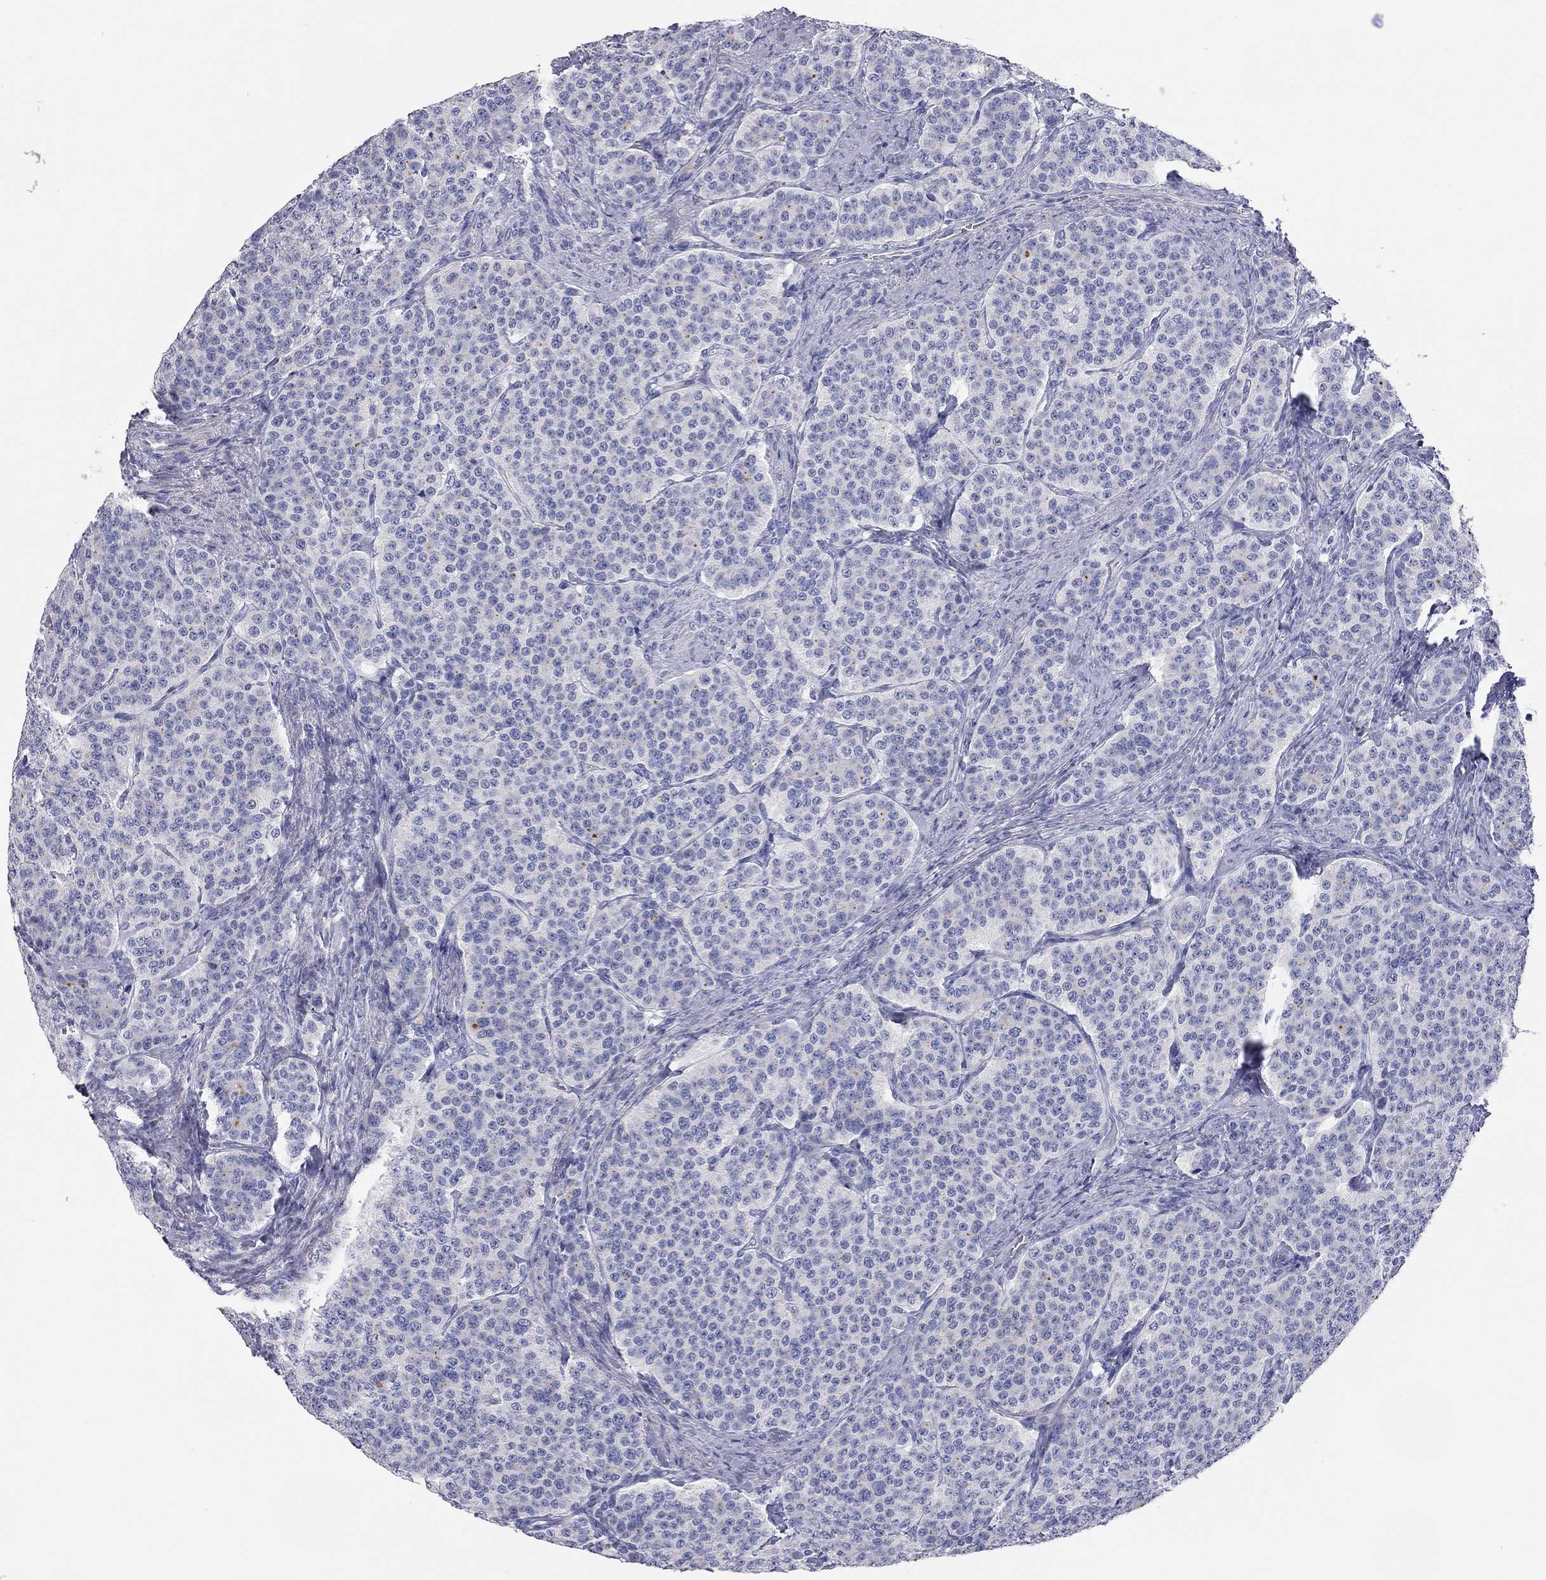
{"staining": {"intensity": "negative", "quantity": "none", "location": "none"}, "tissue": "carcinoid", "cell_type": "Tumor cells", "image_type": "cancer", "snomed": [{"axis": "morphology", "description": "Carcinoid, malignant, NOS"}, {"axis": "topography", "description": "Small intestine"}], "caption": "IHC image of neoplastic tissue: carcinoid (malignant) stained with DAB shows no significant protein positivity in tumor cells. (Stains: DAB (3,3'-diaminobenzidine) IHC with hematoxylin counter stain, Microscopy: brightfield microscopy at high magnification).", "gene": "PCDHGC5", "patient": {"sex": "female", "age": 58}}